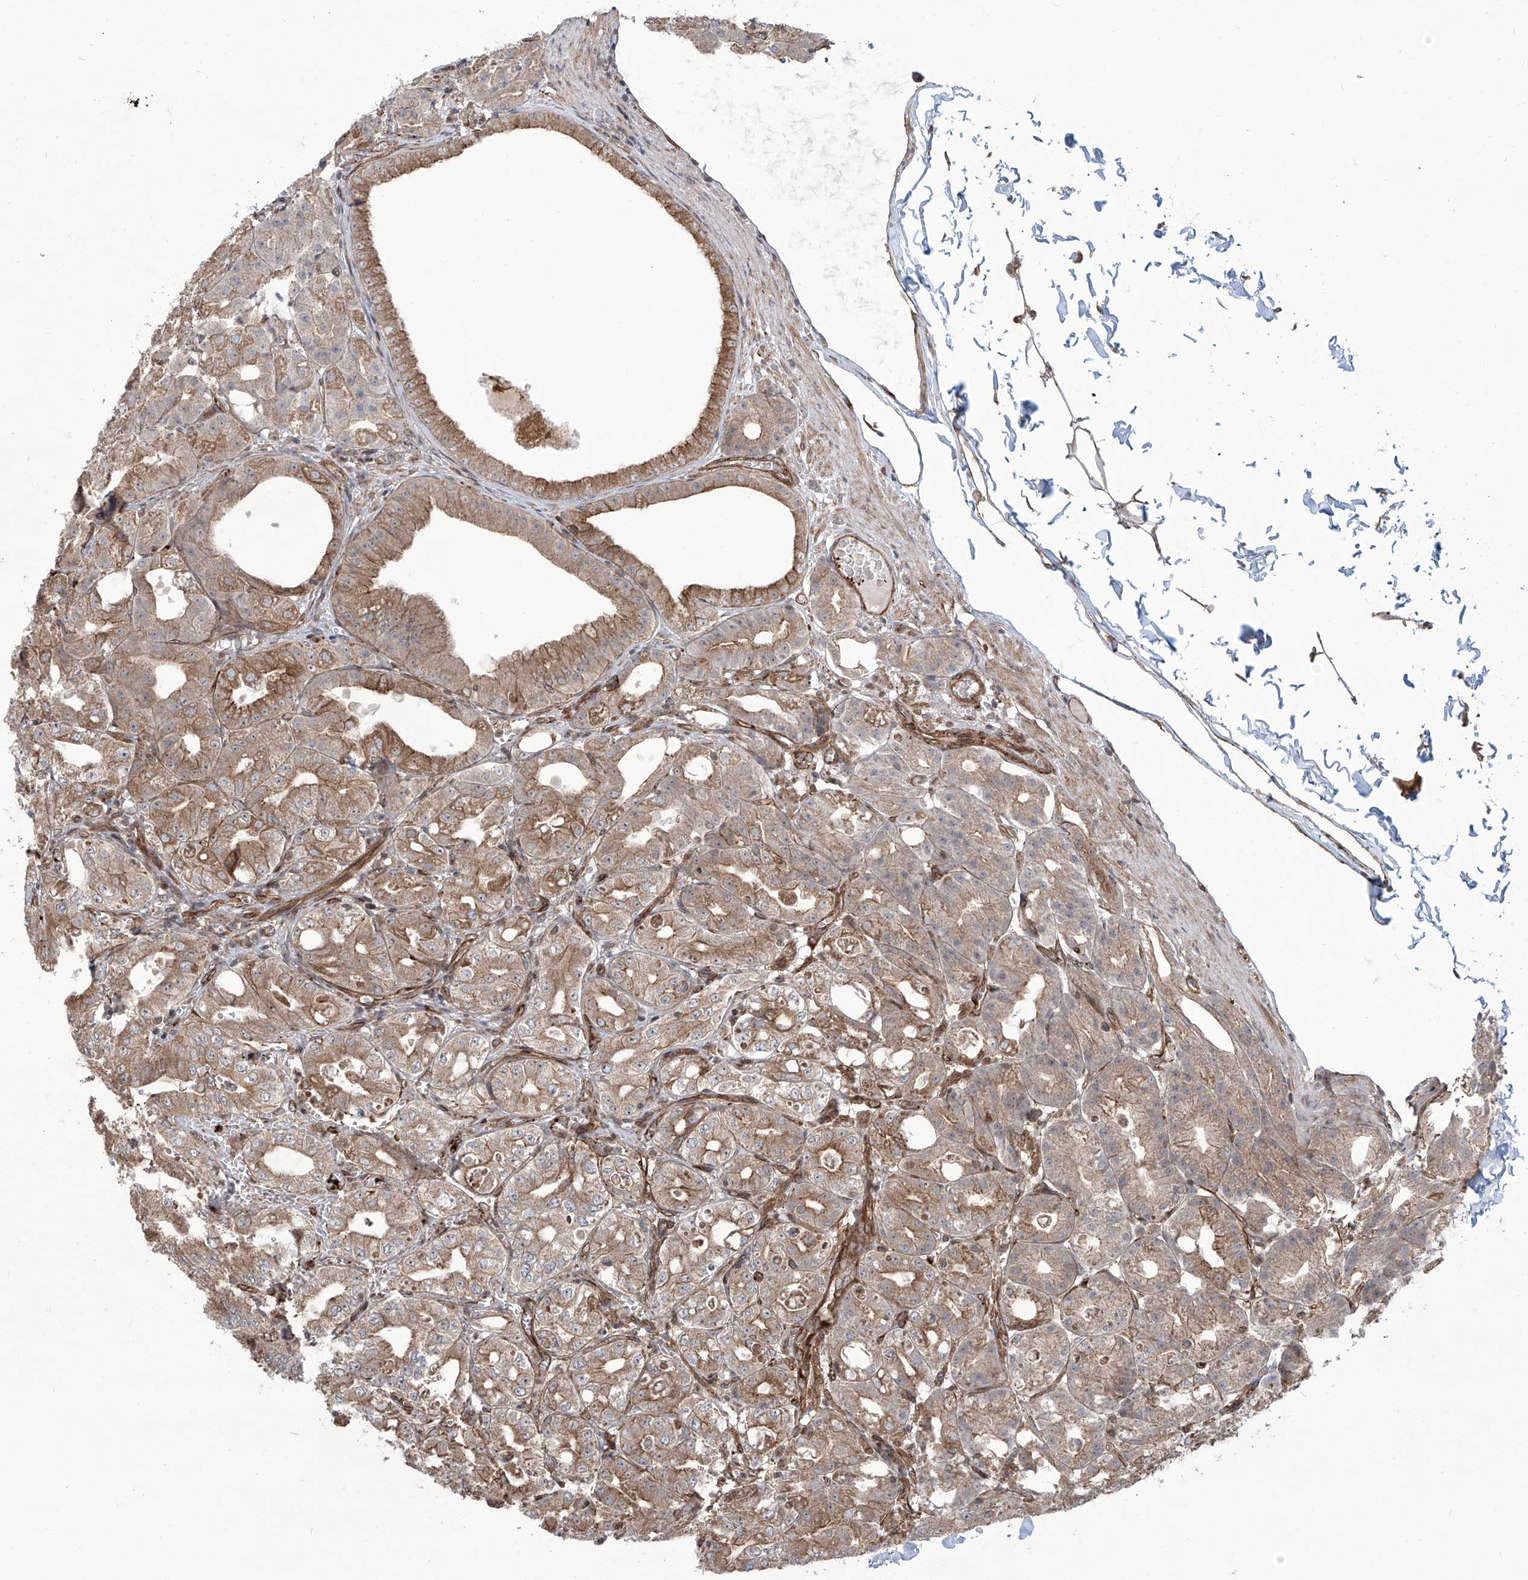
{"staining": {"intensity": "moderate", "quantity": ">75%", "location": "cytoplasmic/membranous"}, "tissue": "stomach", "cell_type": "Glandular cells", "image_type": "normal", "snomed": [{"axis": "morphology", "description": "Normal tissue, NOS"}, {"axis": "topography", "description": "Stomach, lower"}], "caption": "High-power microscopy captured an immunohistochemistry image of unremarkable stomach, revealing moderate cytoplasmic/membranous staining in about >75% of glandular cells.", "gene": "APAF1", "patient": {"sex": "male", "age": 71}}